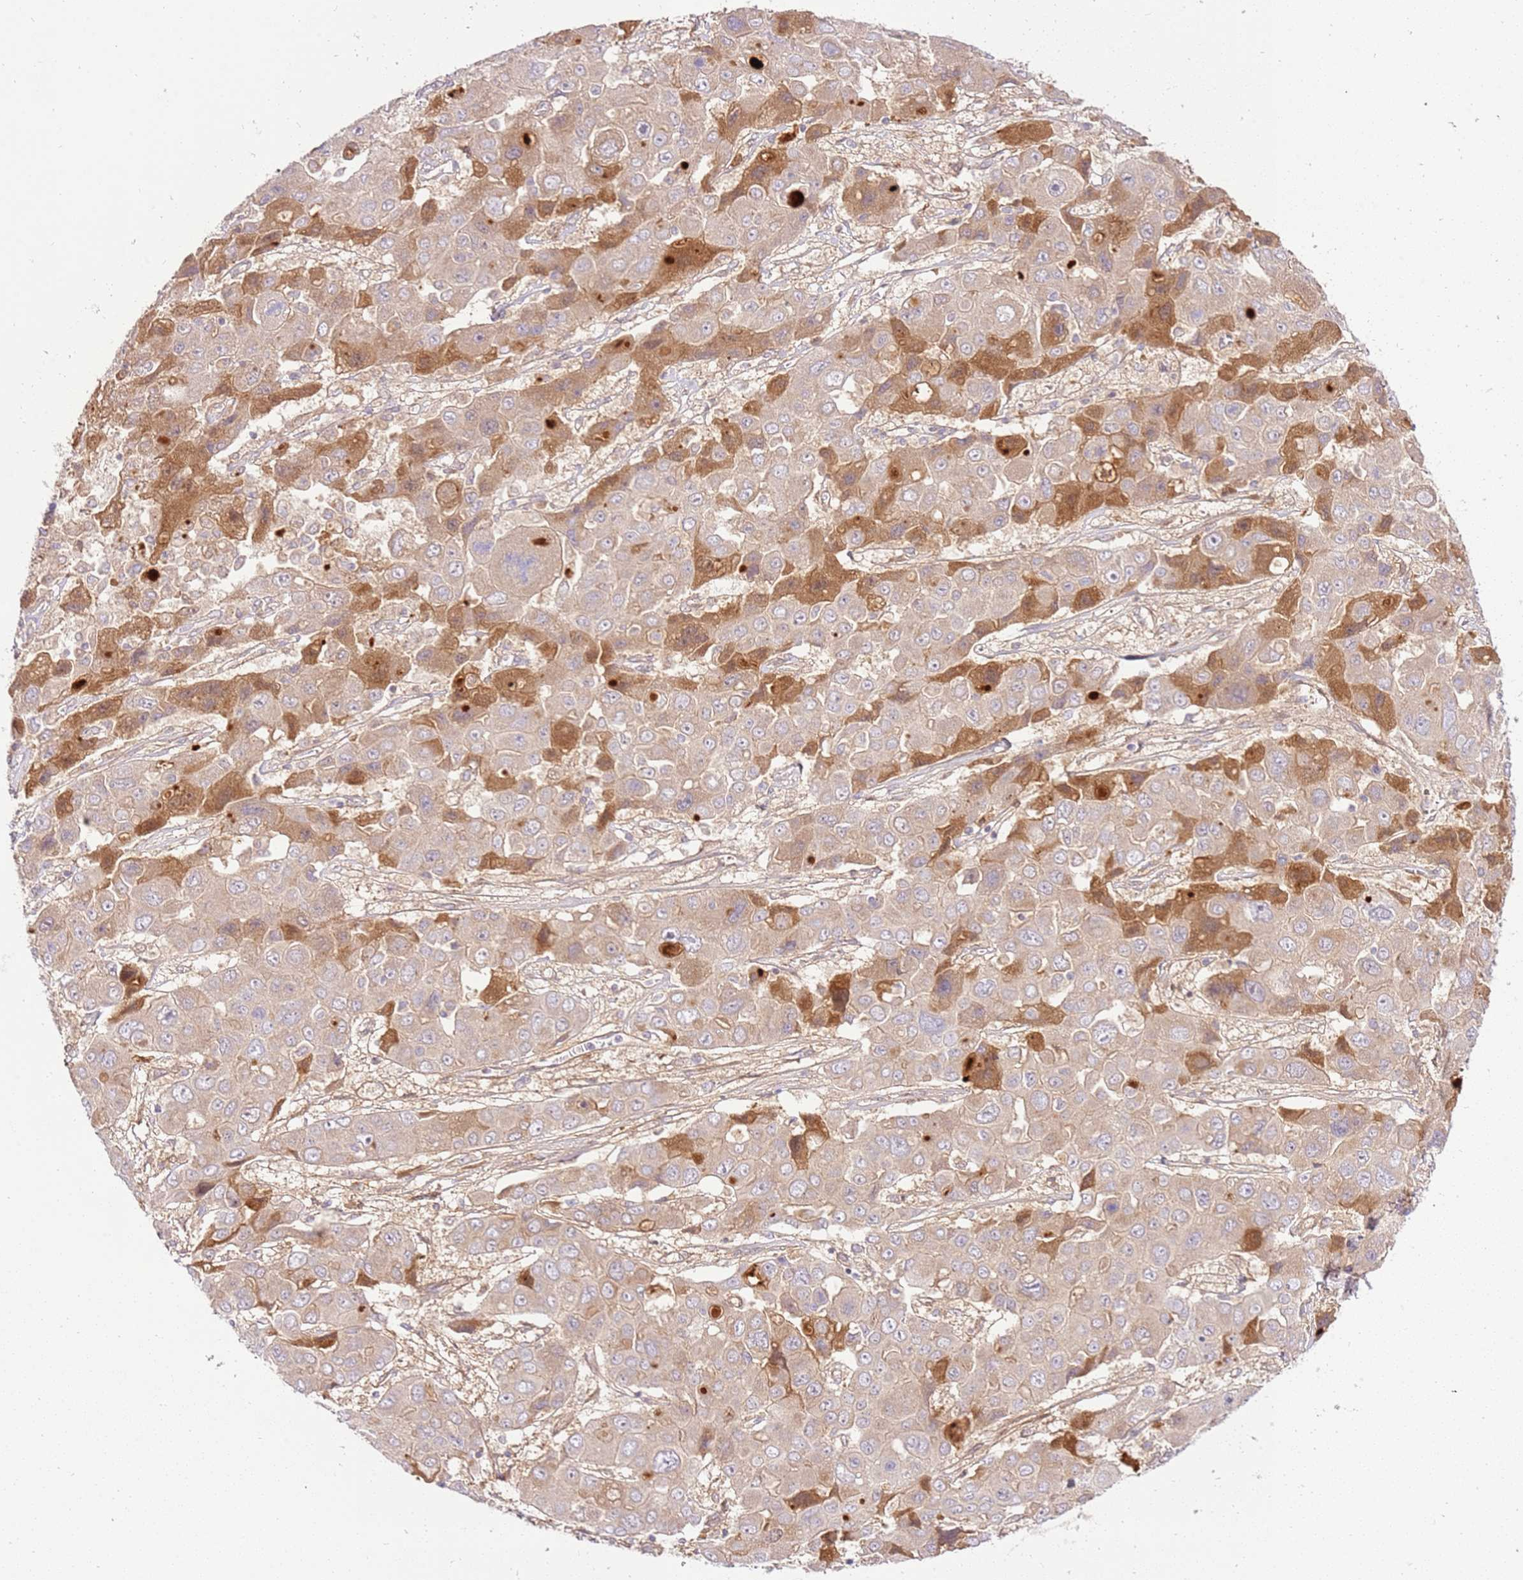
{"staining": {"intensity": "moderate", "quantity": "<25%", "location": "cytoplasmic/membranous,nuclear"}, "tissue": "liver cancer", "cell_type": "Tumor cells", "image_type": "cancer", "snomed": [{"axis": "morphology", "description": "Cholangiocarcinoma"}, {"axis": "topography", "description": "Liver"}], "caption": "Liver cancer (cholangiocarcinoma) stained with a protein marker displays moderate staining in tumor cells.", "gene": "C8G", "patient": {"sex": "male", "age": 67}}